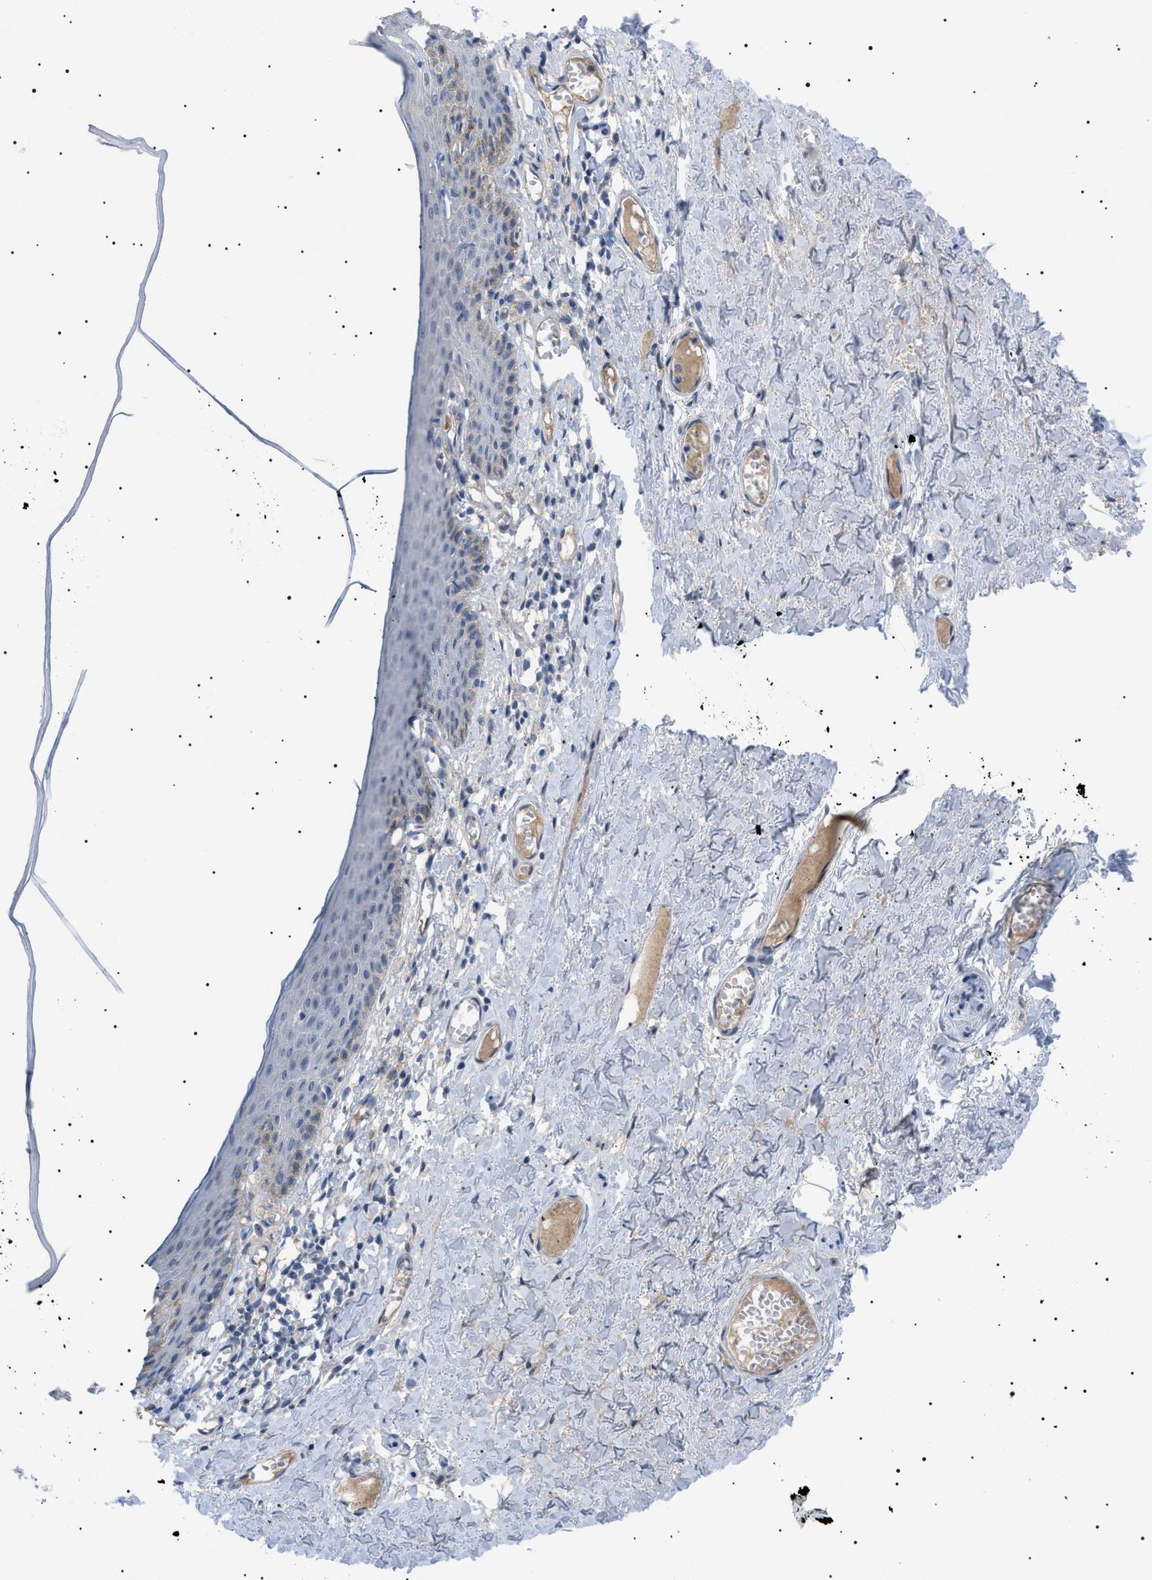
{"staining": {"intensity": "weak", "quantity": "<25%", "location": "cytoplasmic/membranous"}, "tissue": "skin", "cell_type": "Epidermal cells", "image_type": "normal", "snomed": [{"axis": "morphology", "description": "Normal tissue, NOS"}, {"axis": "topography", "description": "Adipose tissue"}, {"axis": "topography", "description": "Vascular tissue"}, {"axis": "topography", "description": "Anal"}, {"axis": "topography", "description": "Peripheral nerve tissue"}], "caption": "This is an immunohistochemistry histopathology image of unremarkable skin. There is no positivity in epidermal cells.", "gene": "ADAMTS1", "patient": {"sex": "female", "age": 54}}